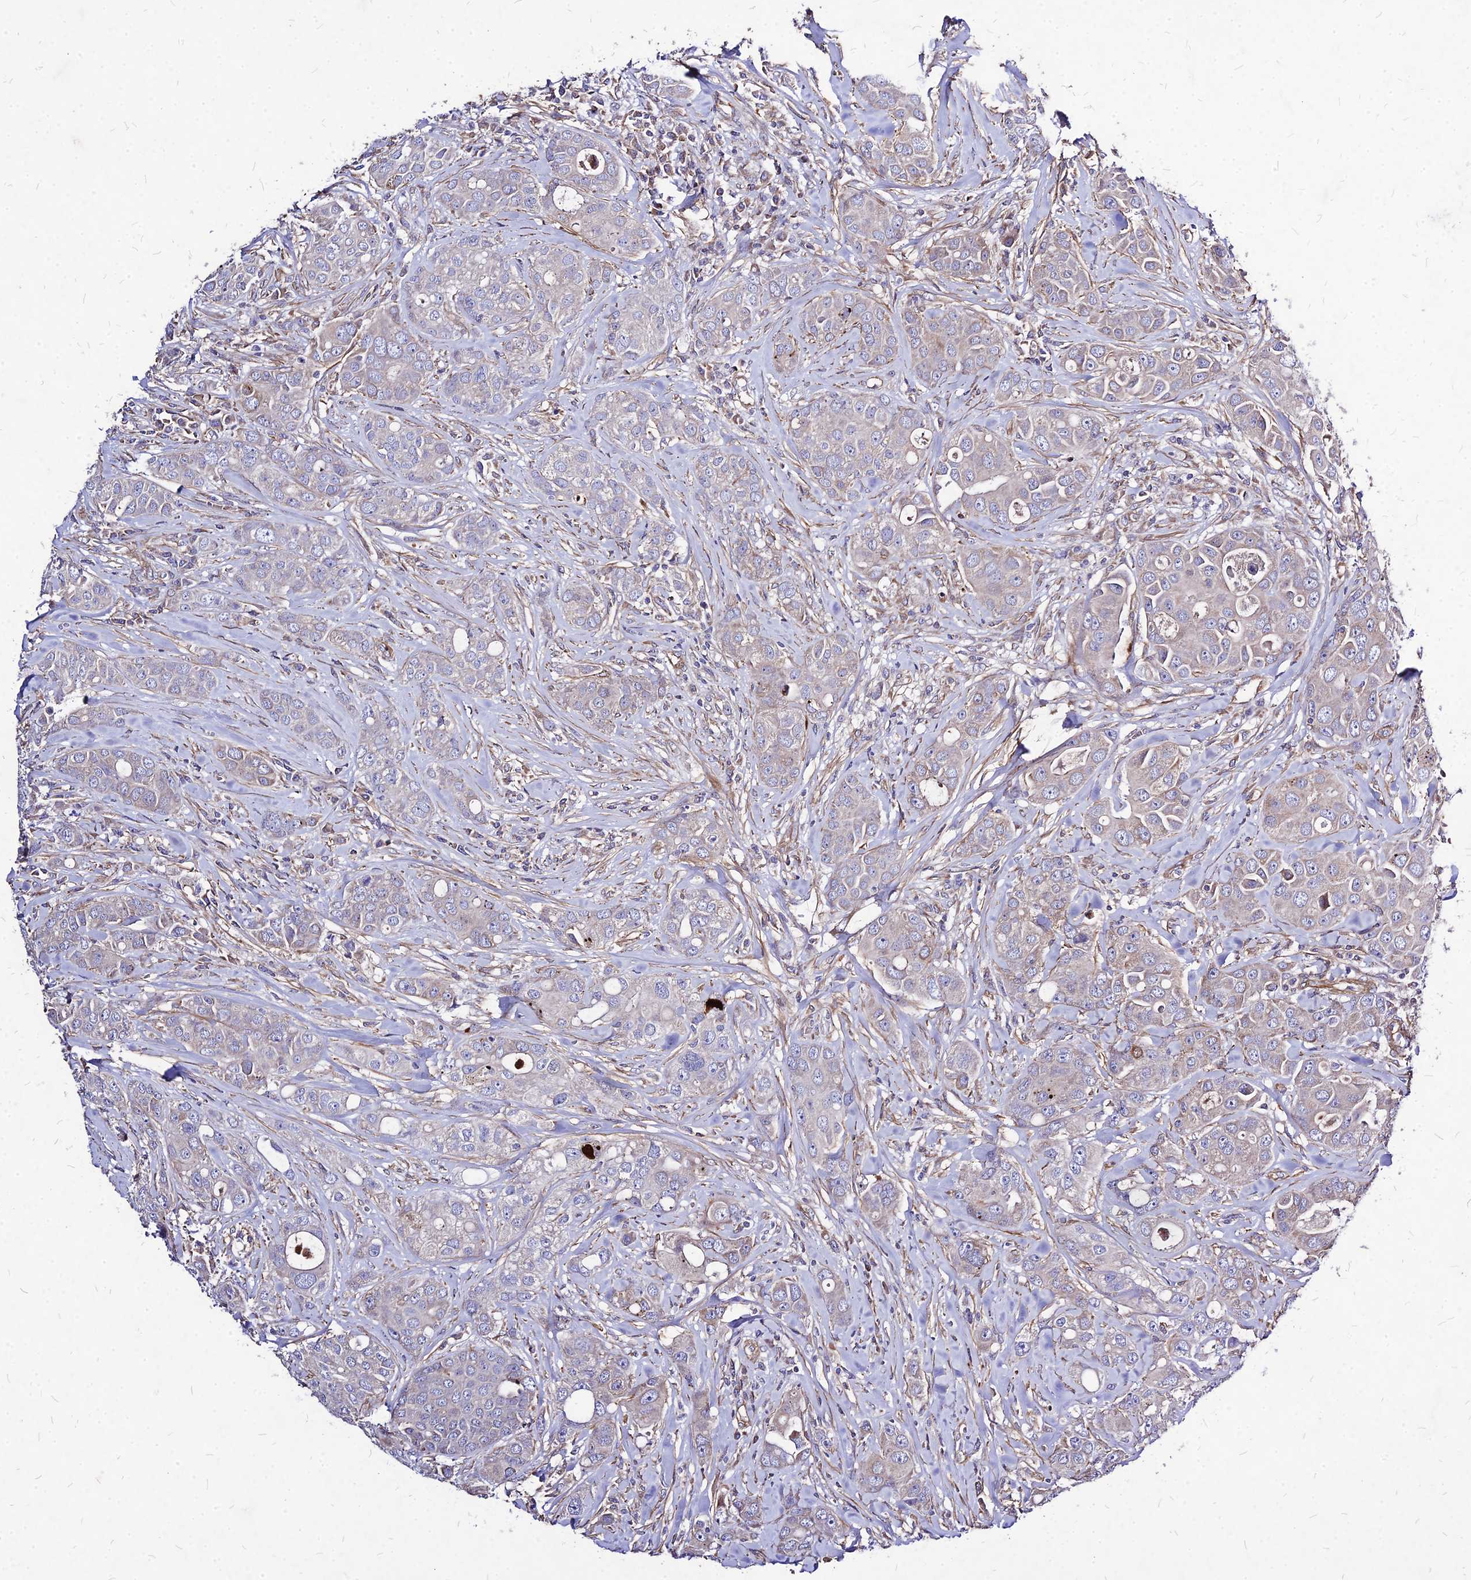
{"staining": {"intensity": "weak", "quantity": "<25%", "location": "cytoplasmic/membranous"}, "tissue": "breast cancer", "cell_type": "Tumor cells", "image_type": "cancer", "snomed": [{"axis": "morphology", "description": "Duct carcinoma"}, {"axis": "topography", "description": "Breast"}], "caption": "This is an immunohistochemistry (IHC) photomicrograph of breast cancer (infiltrating ductal carcinoma). There is no positivity in tumor cells.", "gene": "EFCC1", "patient": {"sex": "female", "age": 43}}